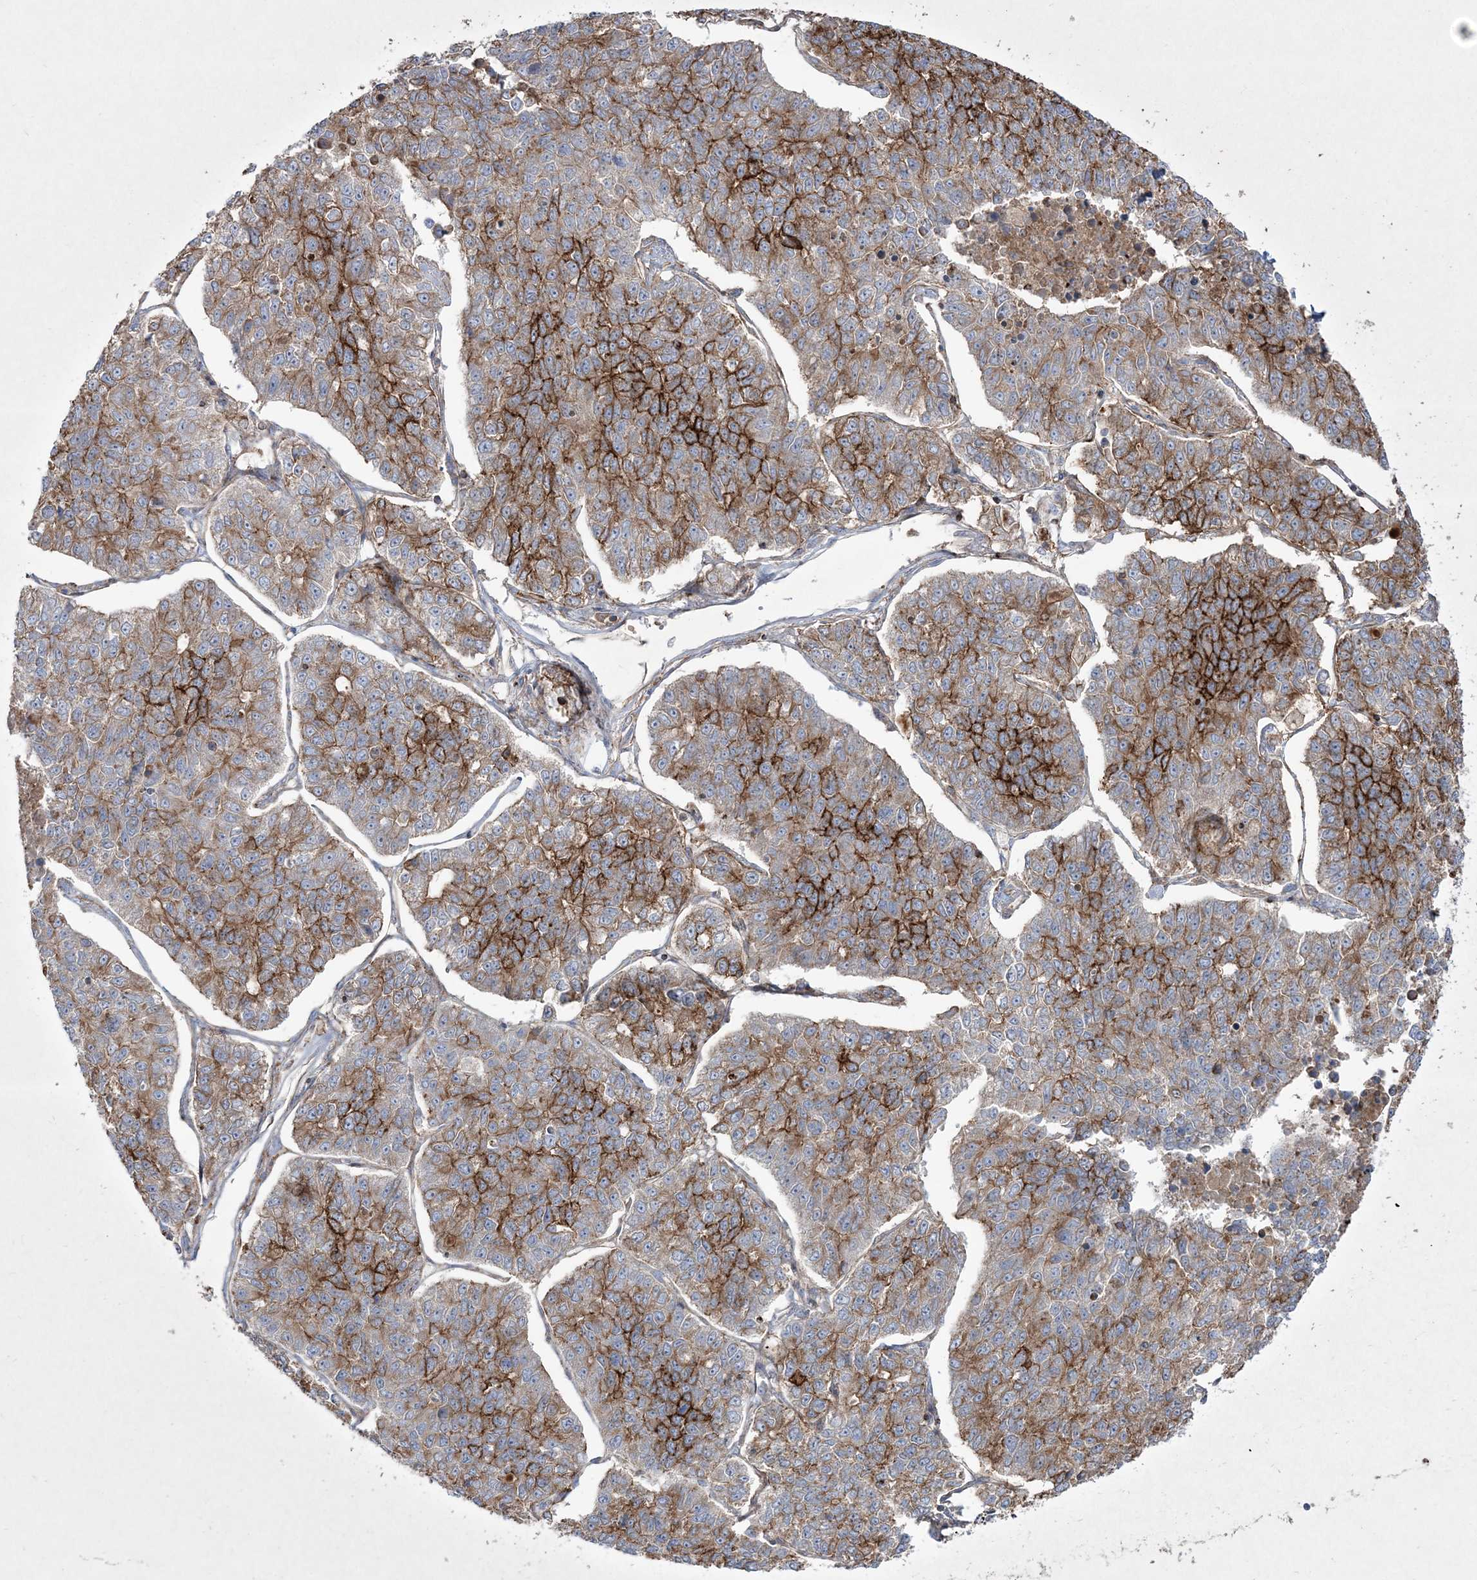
{"staining": {"intensity": "strong", "quantity": "<25%", "location": "cytoplasmic/membranous"}, "tissue": "lung cancer", "cell_type": "Tumor cells", "image_type": "cancer", "snomed": [{"axis": "morphology", "description": "Adenocarcinoma, NOS"}, {"axis": "topography", "description": "Lung"}], "caption": "A brown stain labels strong cytoplasmic/membranous positivity of a protein in adenocarcinoma (lung) tumor cells.", "gene": "RICTOR", "patient": {"sex": "male", "age": 49}}